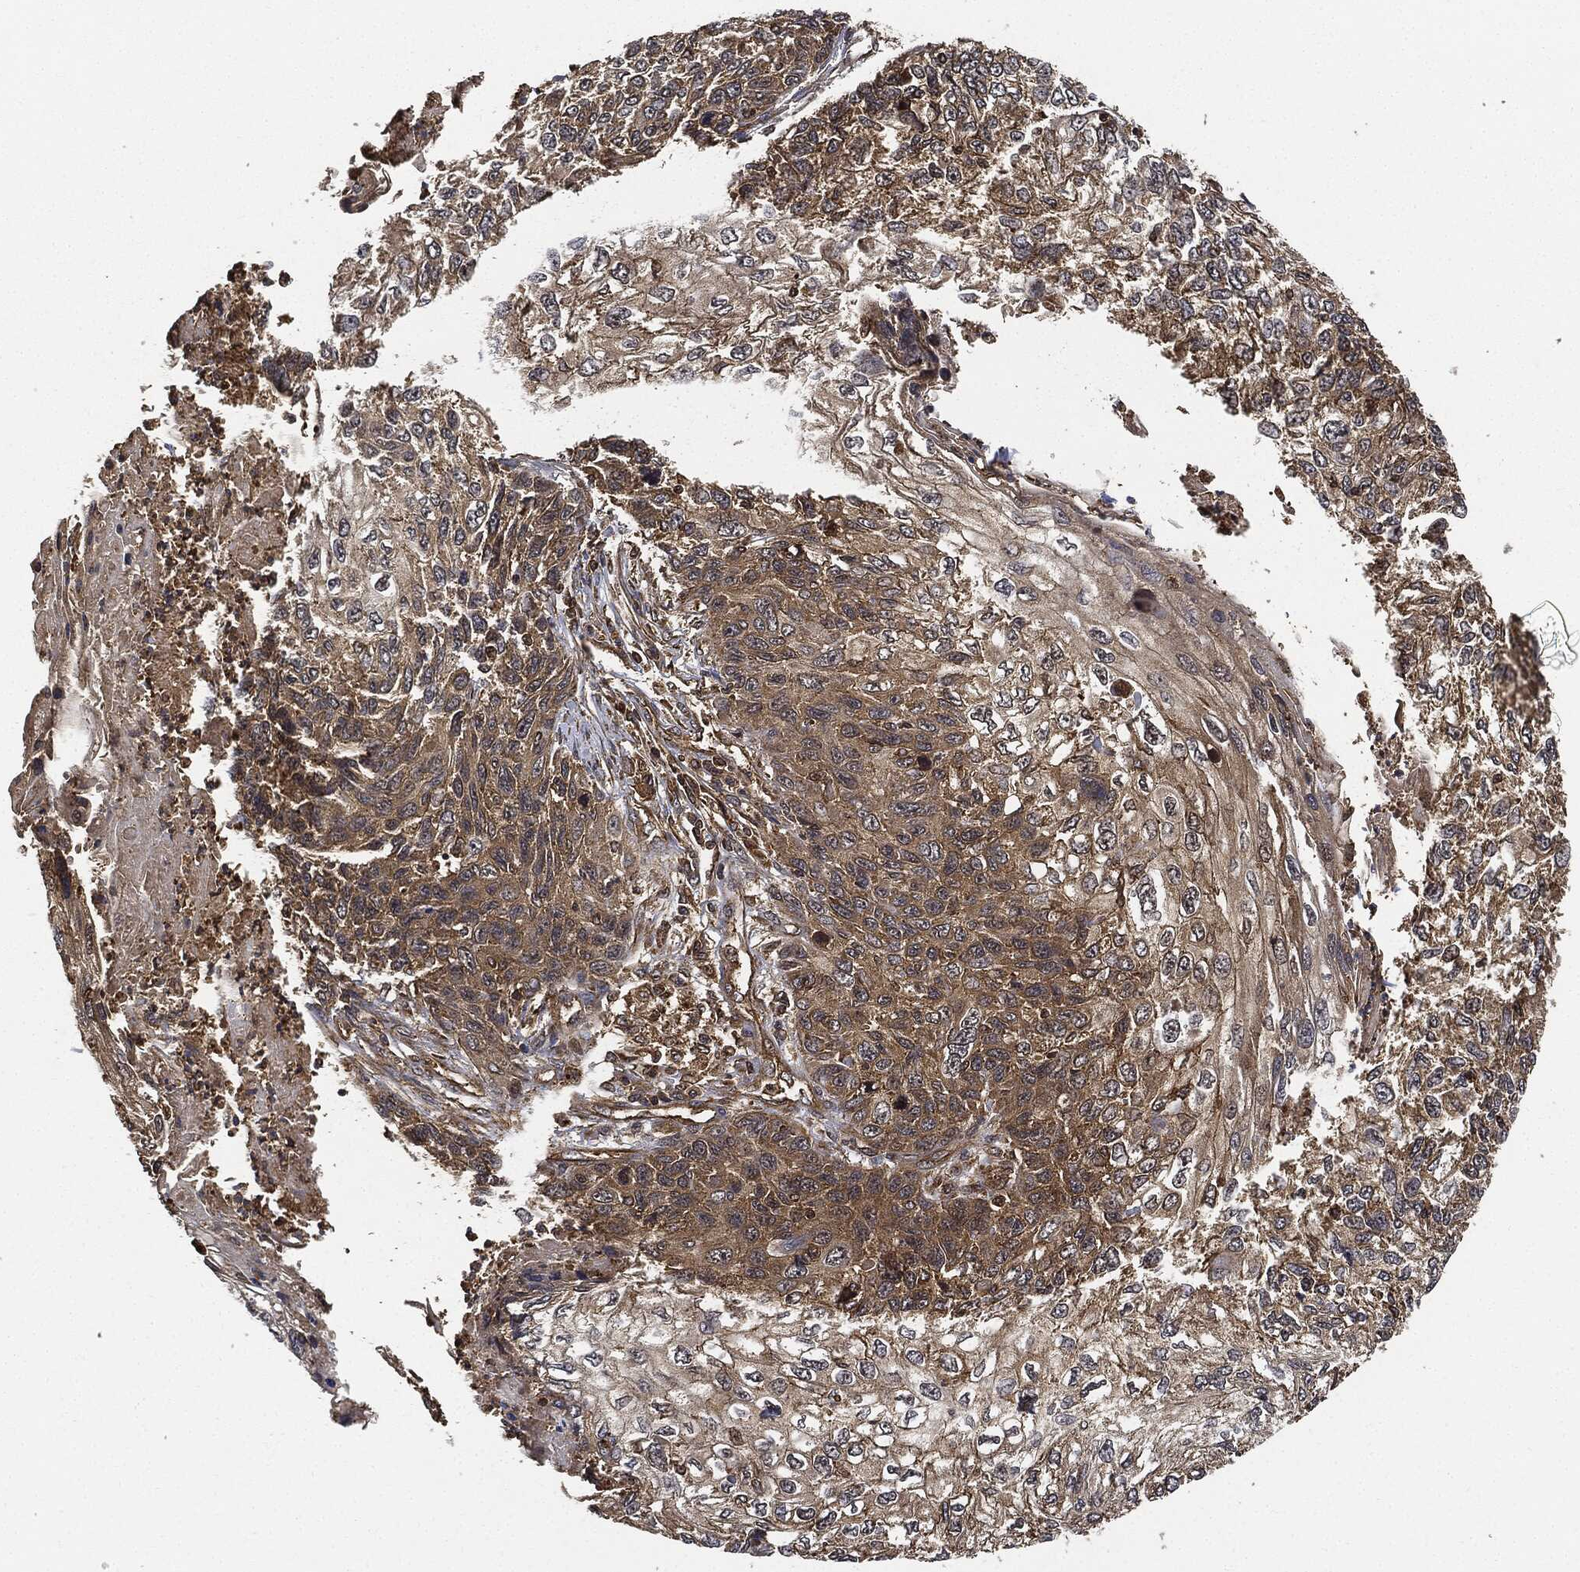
{"staining": {"intensity": "moderate", "quantity": ">75%", "location": "cytoplasmic/membranous"}, "tissue": "skin cancer", "cell_type": "Tumor cells", "image_type": "cancer", "snomed": [{"axis": "morphology", "description": "Squamous cell carcinoma, NOS"}, {"axis": "topography", "description": "Skin"}], "caption": "Protein analysis of skin cancer (squamous cell carcinoma) tissue displays moderate cytoplasmic/membranous staining in about >75% of tumor cells.", "gene": "CEP290", "patient": {"sex": "male", "age": 92}}